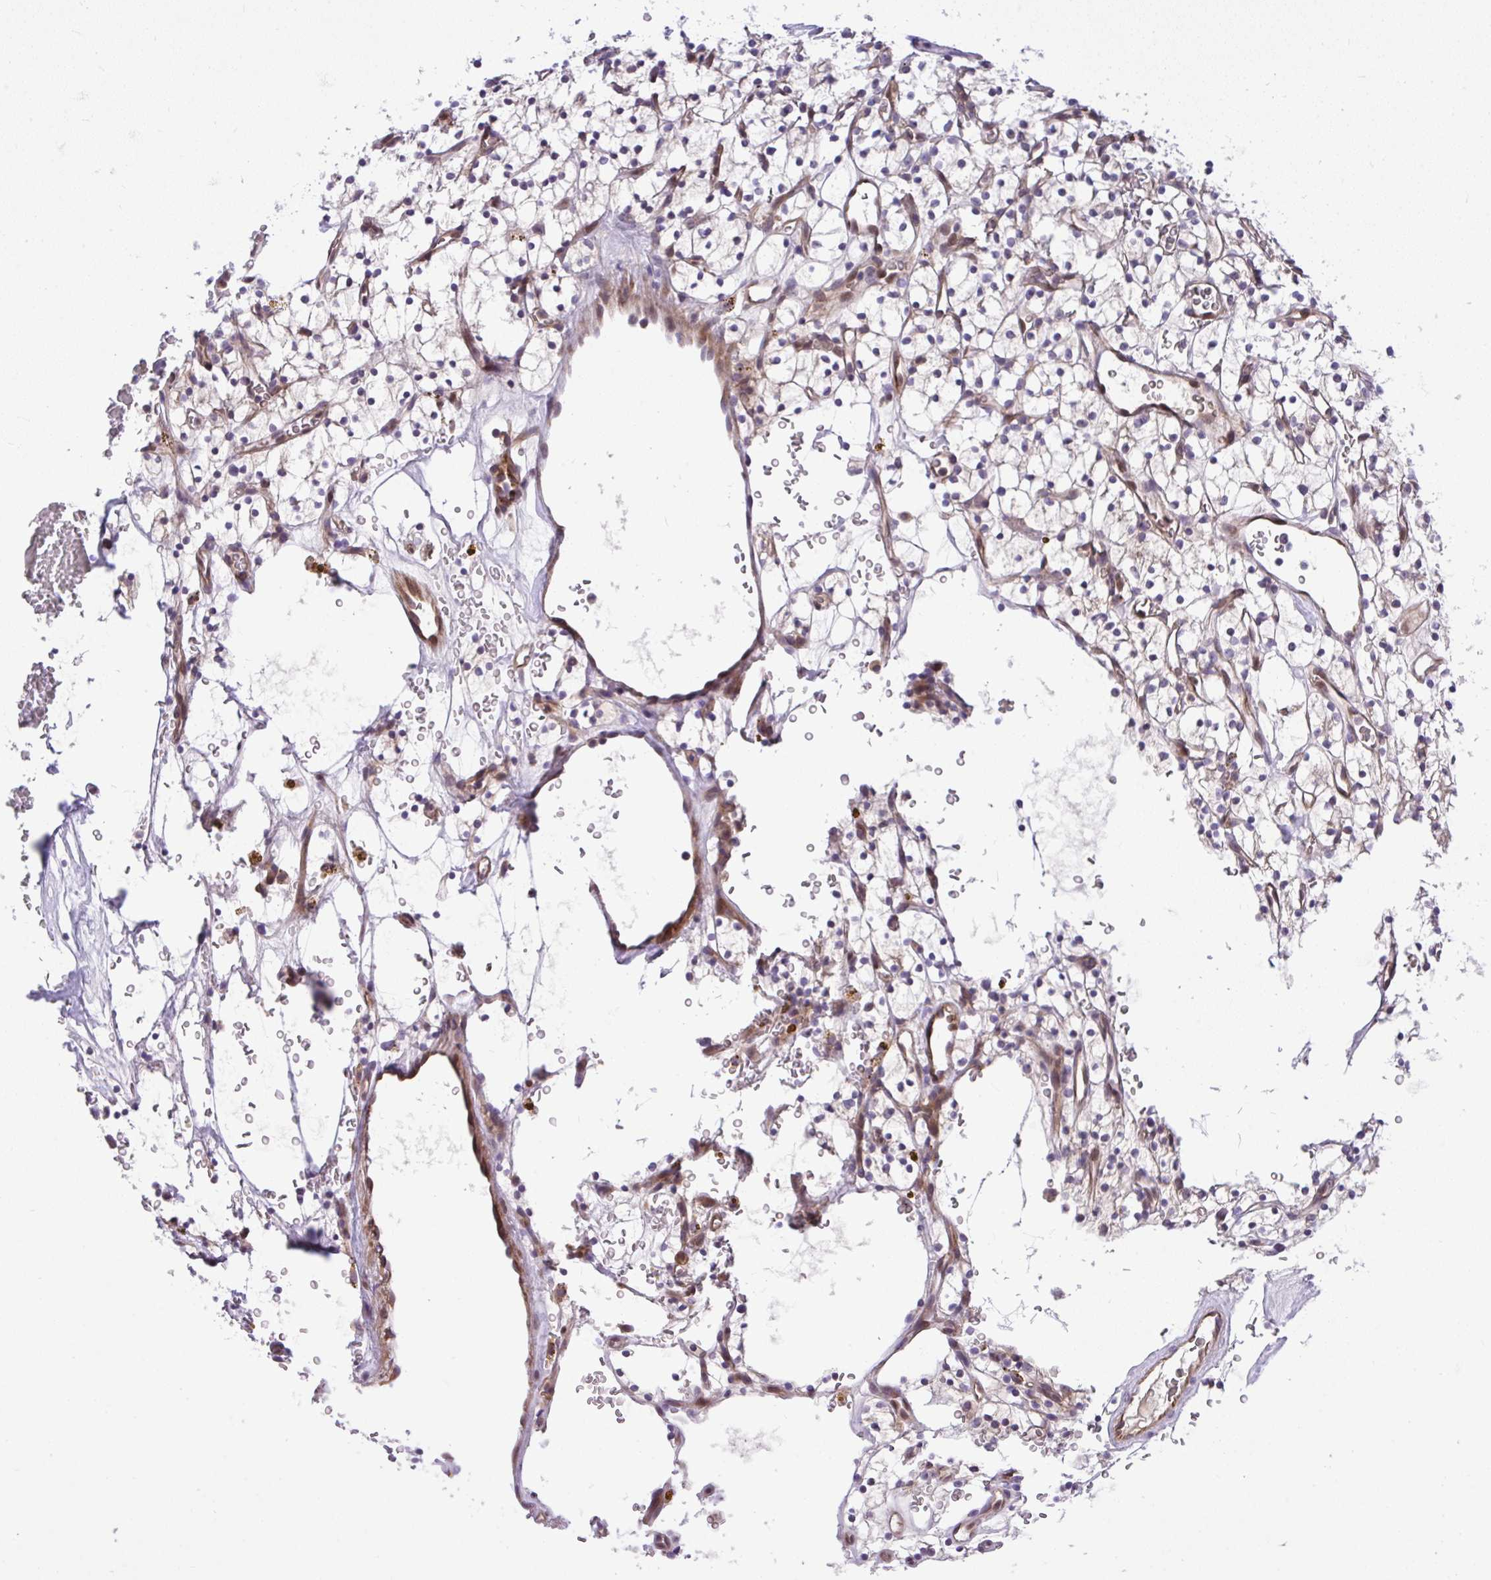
{"staining": {"intensity": "moderate", "quantity": "<25%", "location": "nuclear"}, "tissue": "renal cancer", "cell_type": "Tumor cells", "image_type": "cancer", "snomed": [{"axis": "morphology", "description": "Adenocarcinoma, NOS"}, {"axis": "topography", "description": "Kidney"}], "caption": "Protein analysis of renal cancer (adenocarcinoma) tissue shows moderate nuclear expression in approximately <25% of tumor cells.", "gene": "CHIA", "patient": {"sex": "female", "age": 64}}